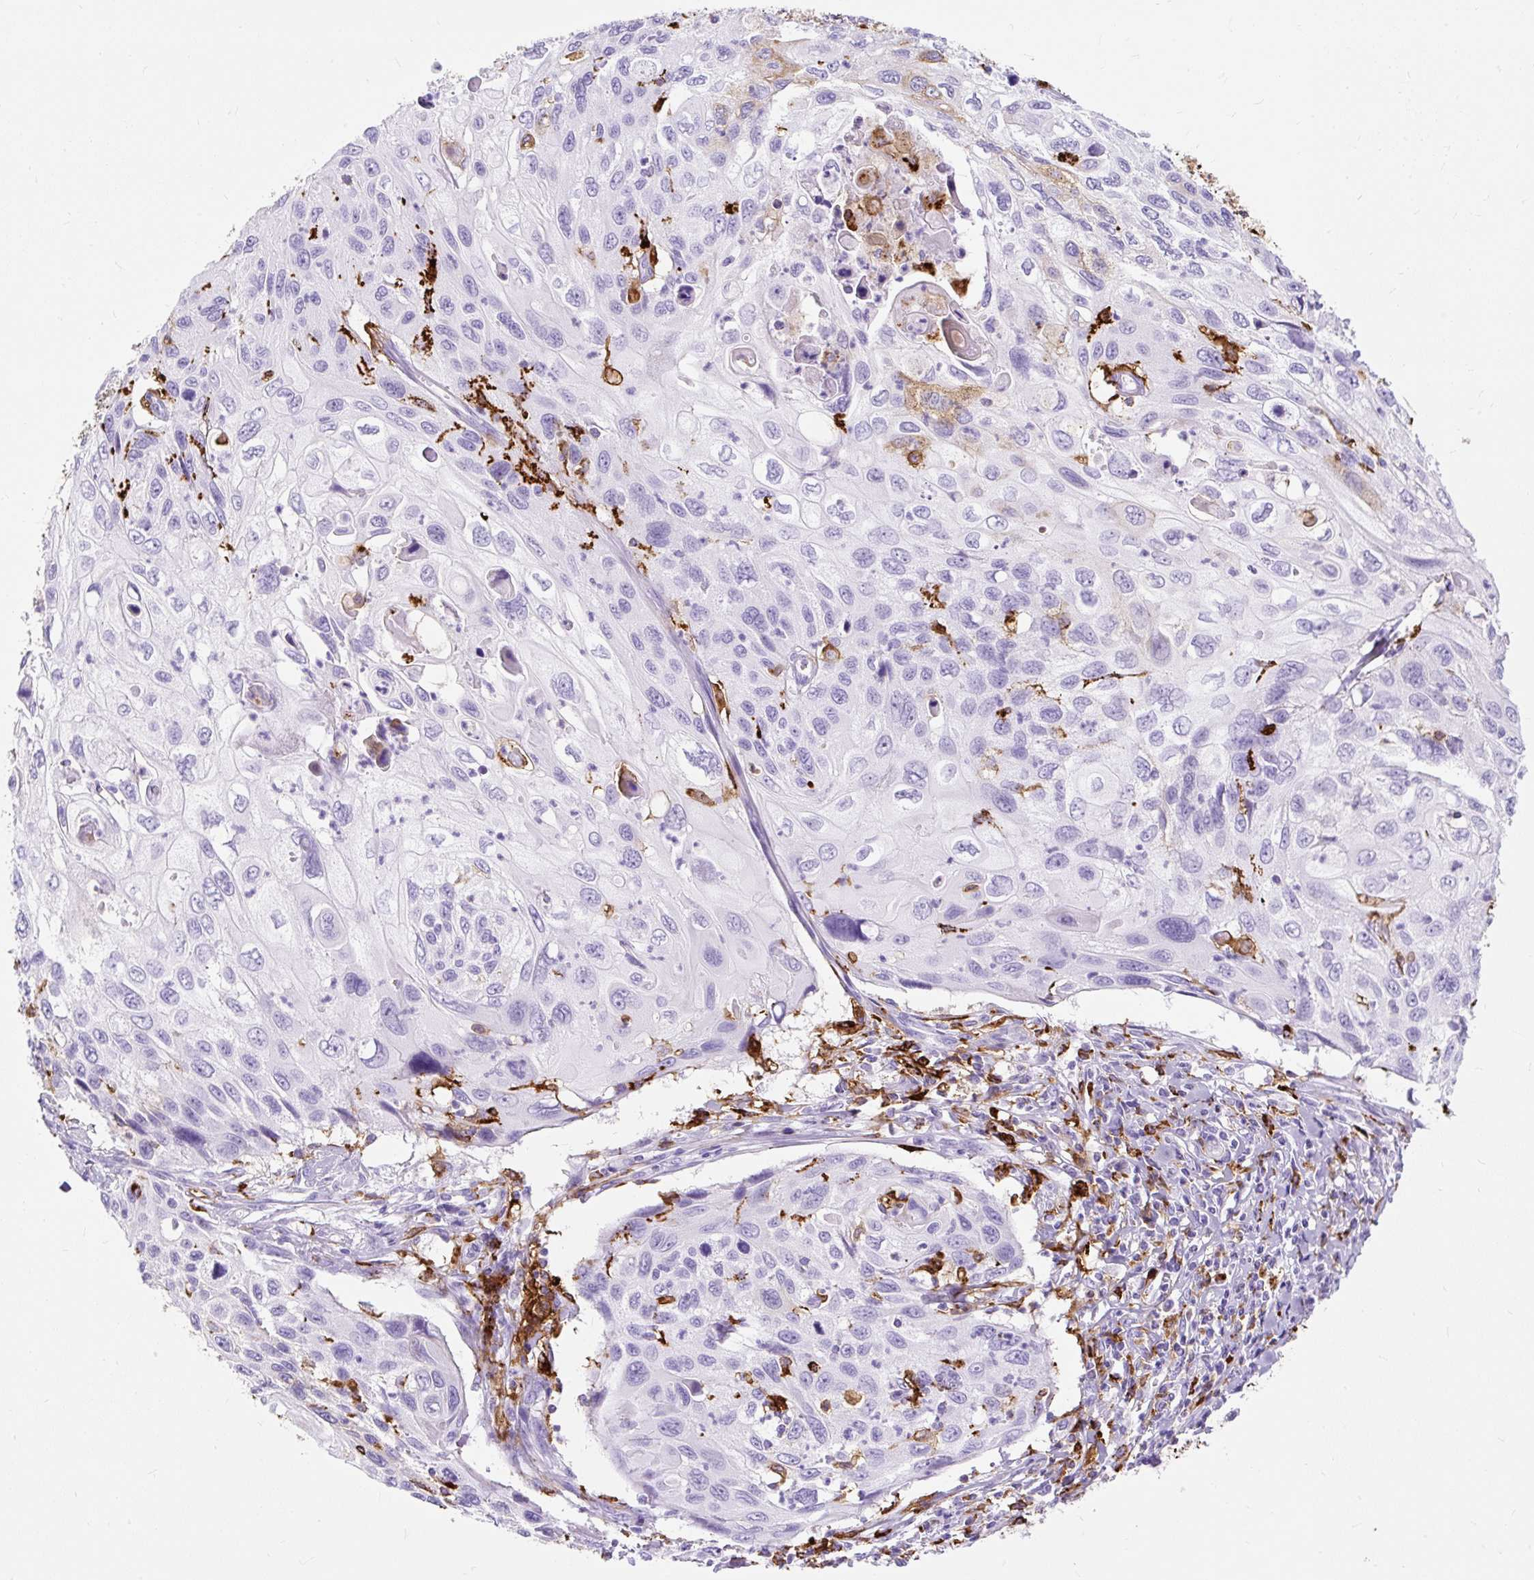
{"staining": {"intensity": "moderate", "quantity": "<25%", "location": "cytoplasmic/membranous"}, "tissue": "cervical cancer", "cell_type": "Tumor cells", "image_type": "cancer", "snomed": [{"axis": "morphology", "description": "Squamous cell carcinoma, NOS"}, {"axis": "topography", "description": "Cervix"}], "caption": "Cervical cancer was stained to show a protein in brown. There is low levels of moderate cytoplasmic/membranous positivity in approximately <25% of tumor cells.", "gene": "HLA-DRA", "patient": {"sex": "female", "age": 70}}